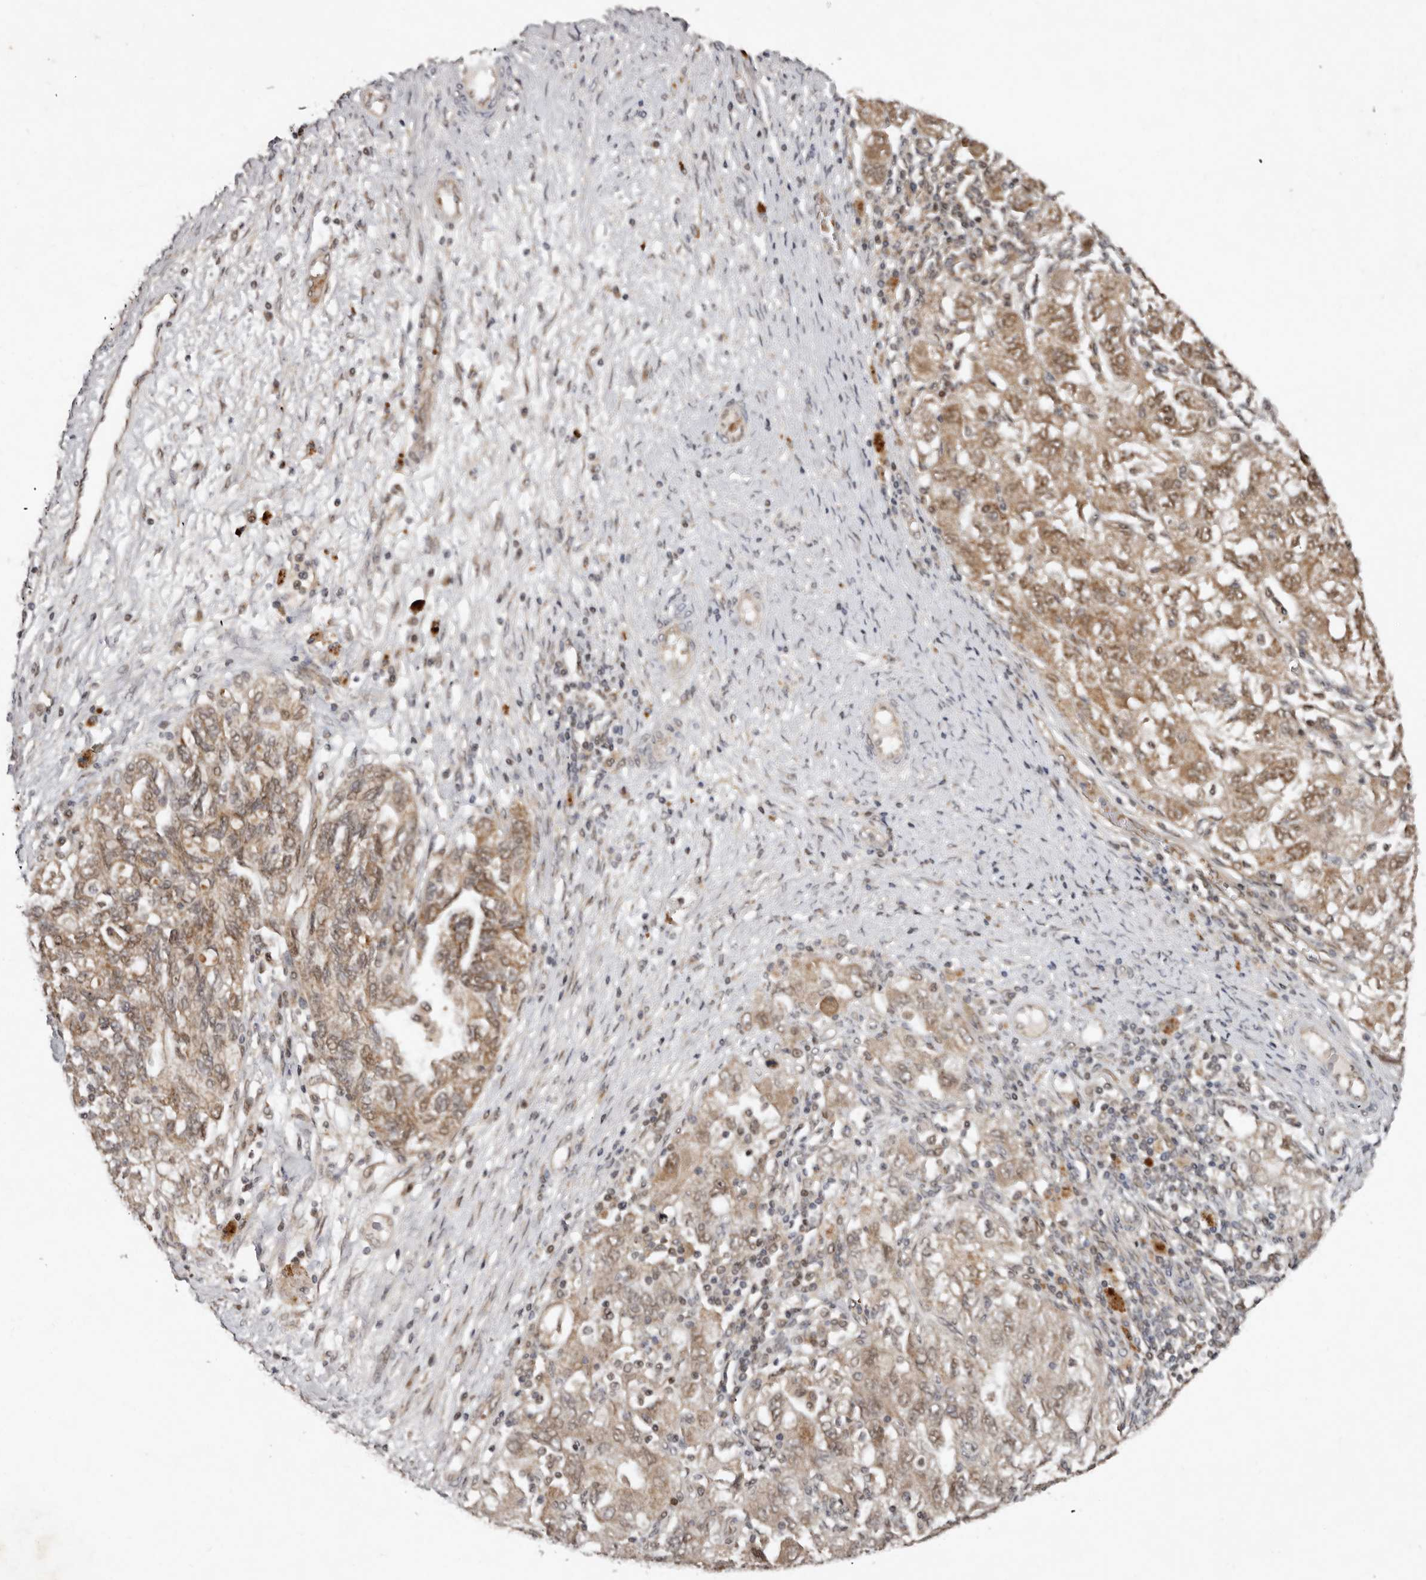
{"staining": {"intensity": "moderate", "quantity": ">75%", "location": "cytoplasmic/membranous"}, "tissue": "ovarian cancer", "cell_type": "Tumor cells", "image_type": "cancer", "snomed": [{"axis": "morphology", "description": "Carcinoma, NOS"}, {"axis": "morphology", "description": "Cystadenocarcinoma, serous, NOS"}, {"axis": "topography", "description": "Ovary"}], "caption": "Ovarian serous cystadenocarcinoma was stained to show a protein in brown. There is medium levels of moderate cytoplasmic/membranous positivity in approximately >75% of tumor cells.", "gene": "ABL1", "patient": {"sex": "female", "age": 69}}